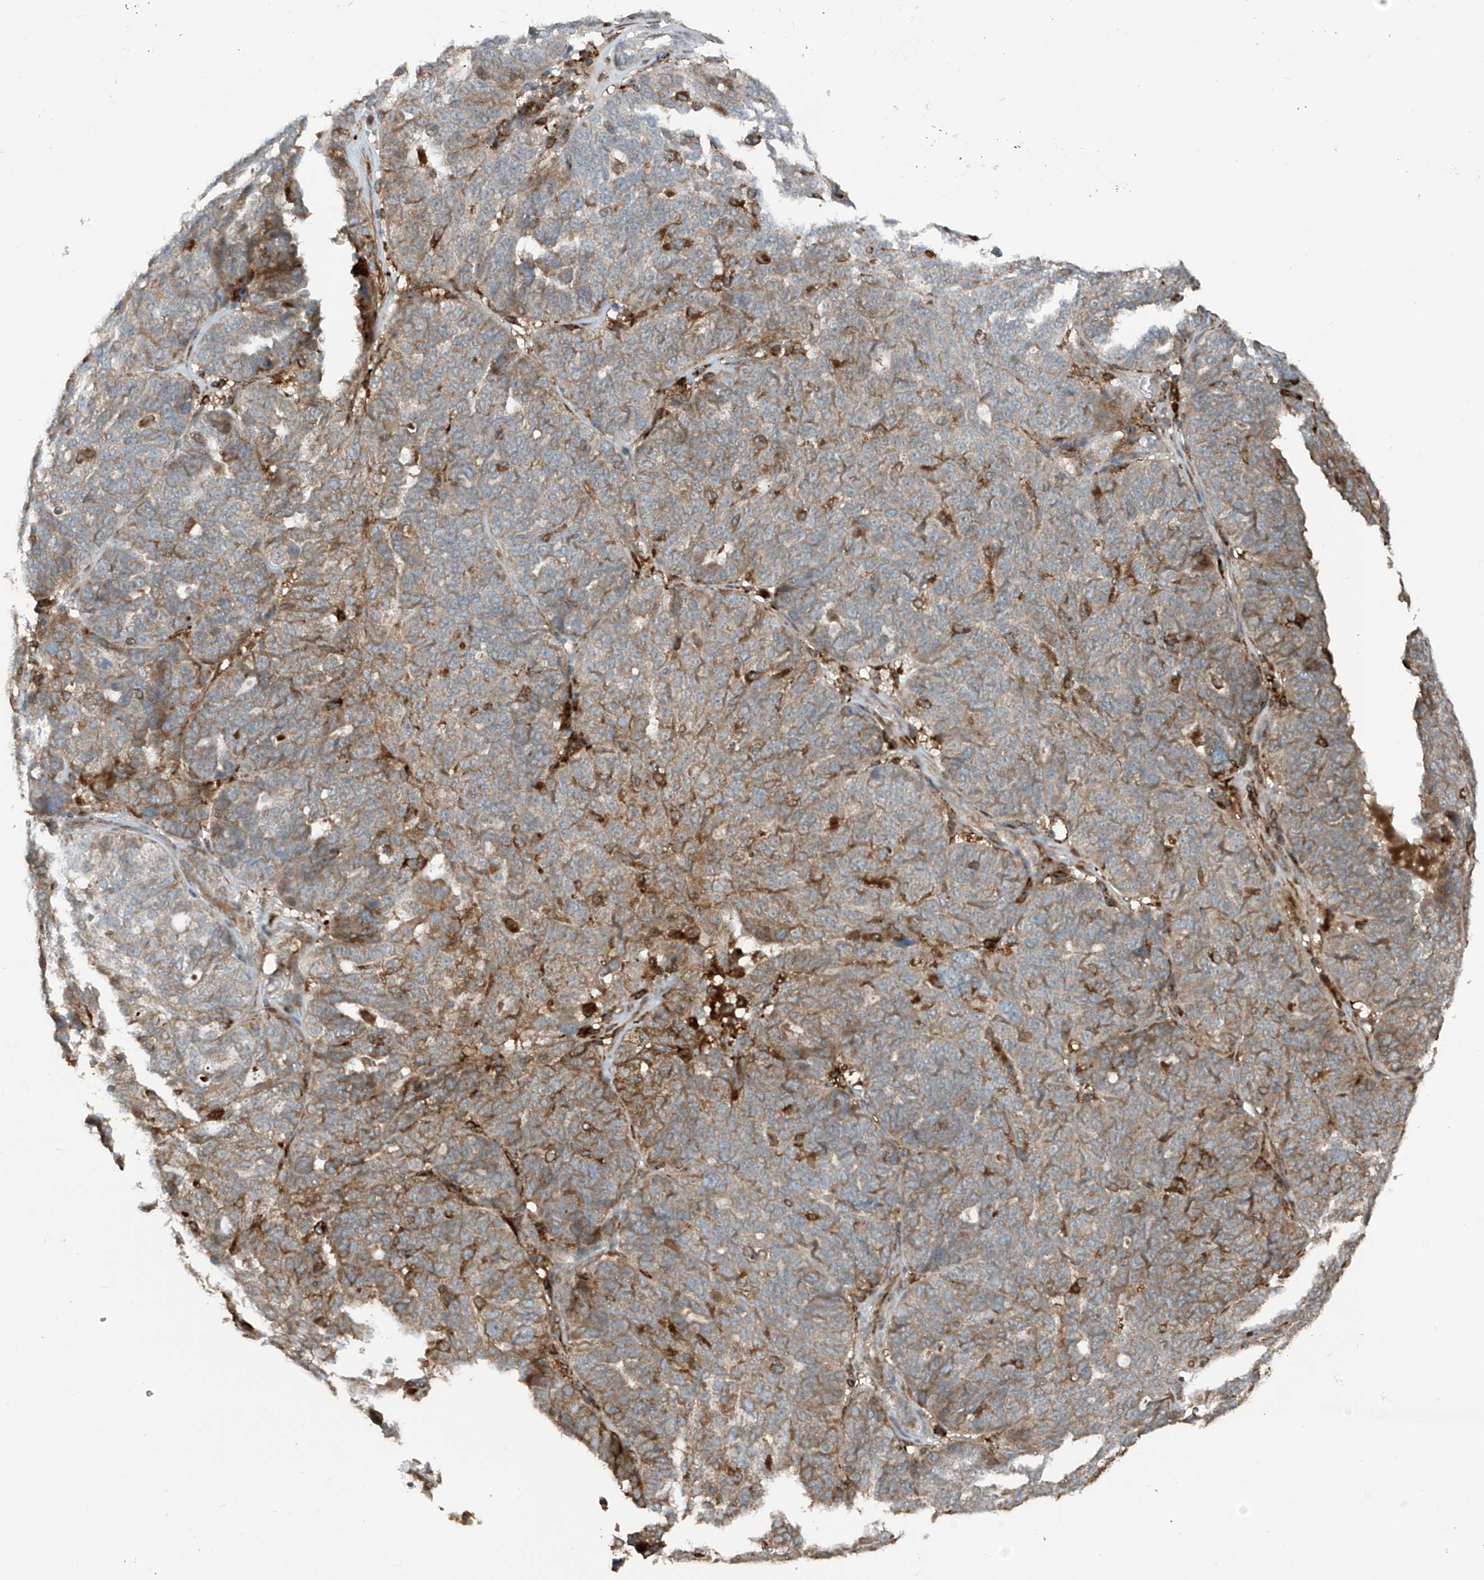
{"staining": {"intensity": "moderate", "quantity": "25%-75%", "location": "cytoplasmic/membranous"}, "tissue": "ovarian cancer", "cell_type": "Tumor cells", "image_type": "cancer", "snomed": [{"axis": "morphology", "description": "Cystadenocarcinoma, serous, NOS"}, {"axis": "topography", "description": "Ovary"}], "caption": "Ovarian cancer tissue displays moderate cytoplasmic/membranous positivity in about 25%-75% of tumor cells", "gene": "SAMD3", "patient": {"sex": "female", "age": 59}}